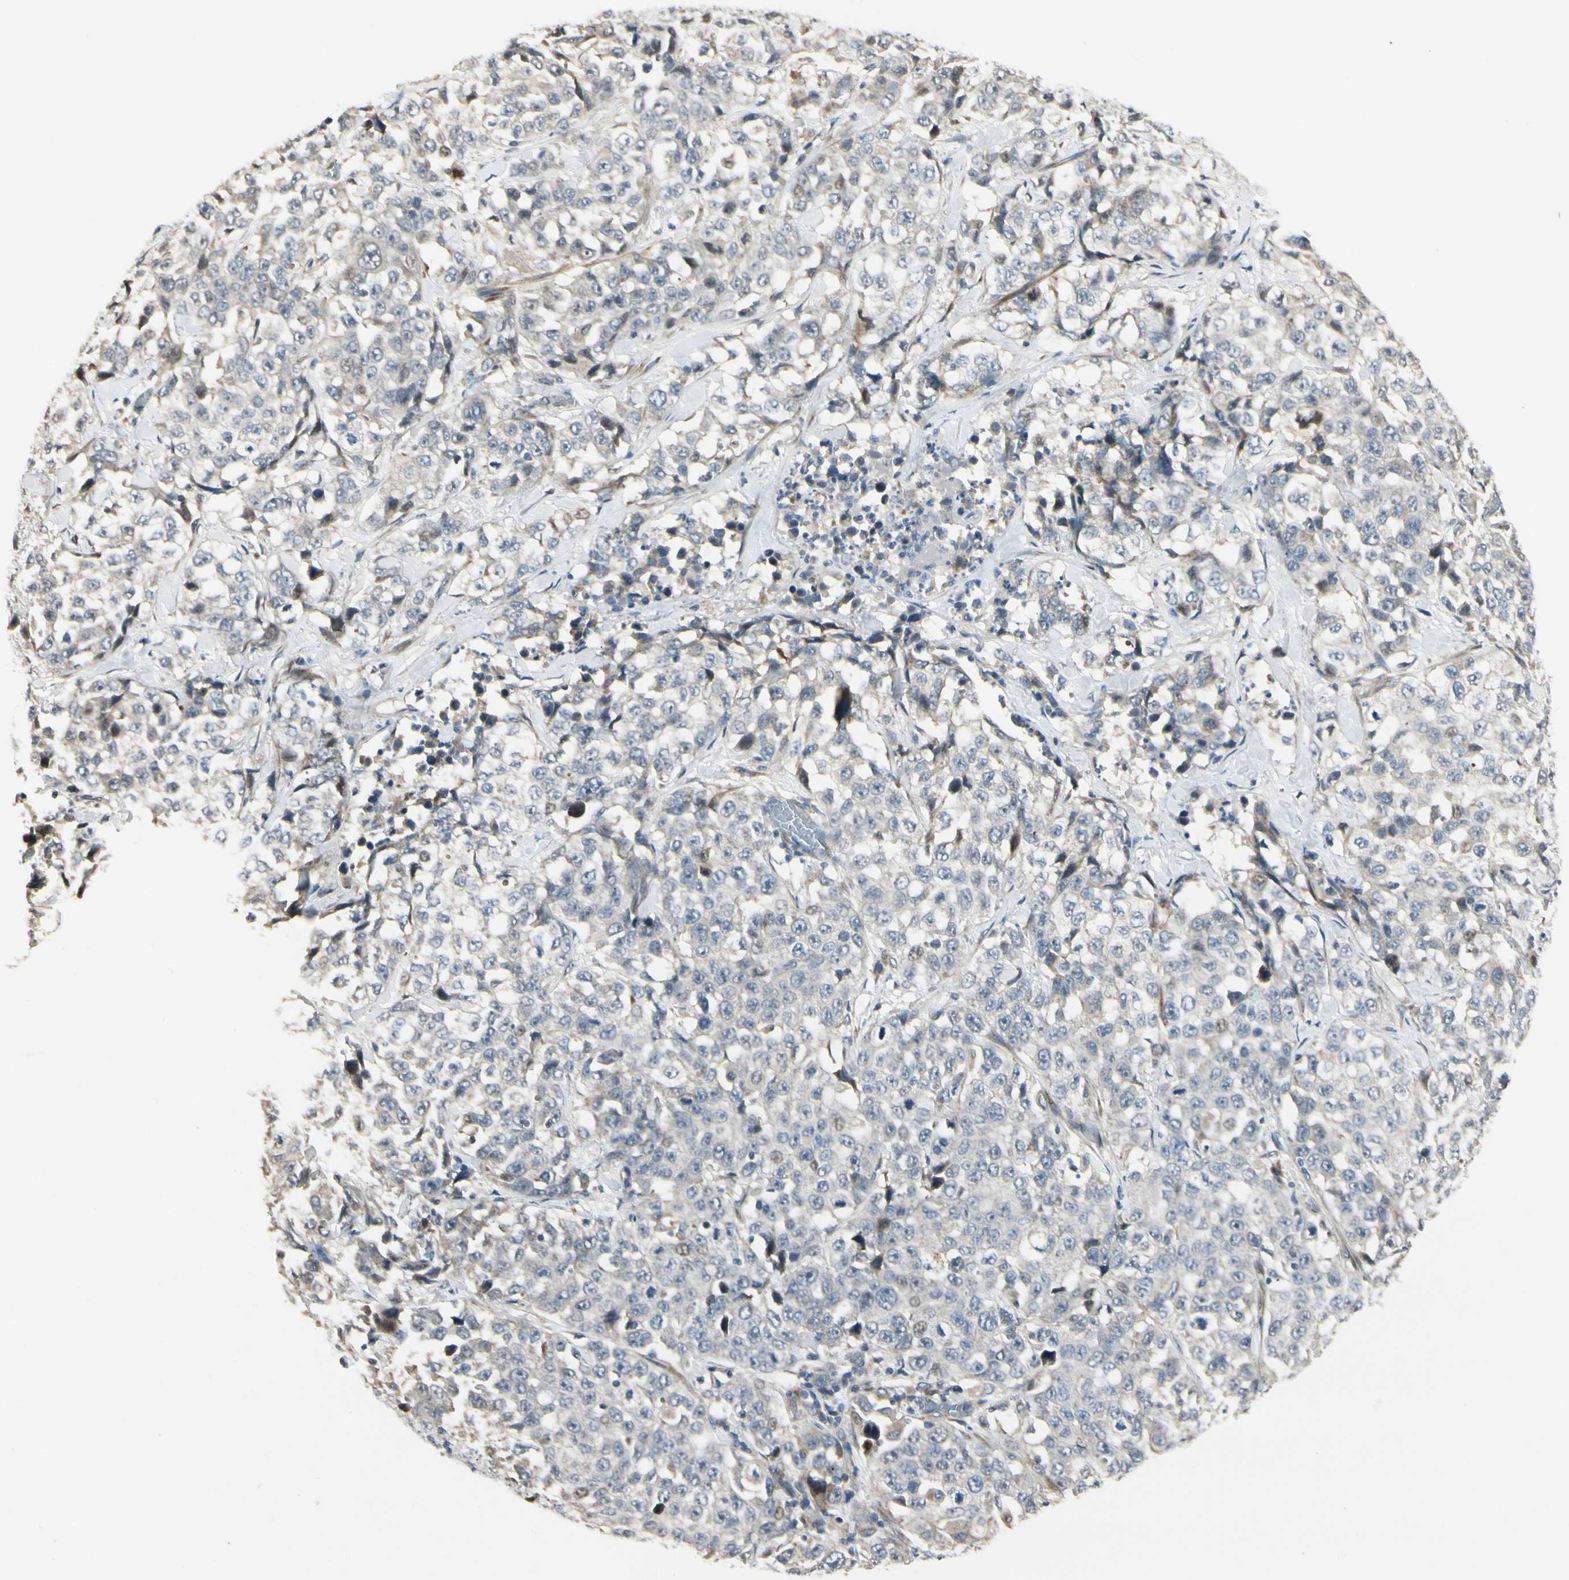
{"staining": {"intensity": "negative", "quantity": "none", "location": "none"}, "tissue": "stomach cancer", "cell_type": "Tumor cells", "image_type": "cancer", "snomed": [{"axis": "morphology", "description": "Normal tissue, NOS"}, {"axis": "morphology", "description": "Adenocarcinoma, NOS"}, {"axis": "topography", "description": "Stomach"}], "caption": "An IHC micrograph of stomach cancer (adenocarcinoma) is shown. There is no staining in tumor cells of stomach cancer (adenocarcinoma).", "gene": "P4HA3", "patient": {"sex": "male", "age": 48}}